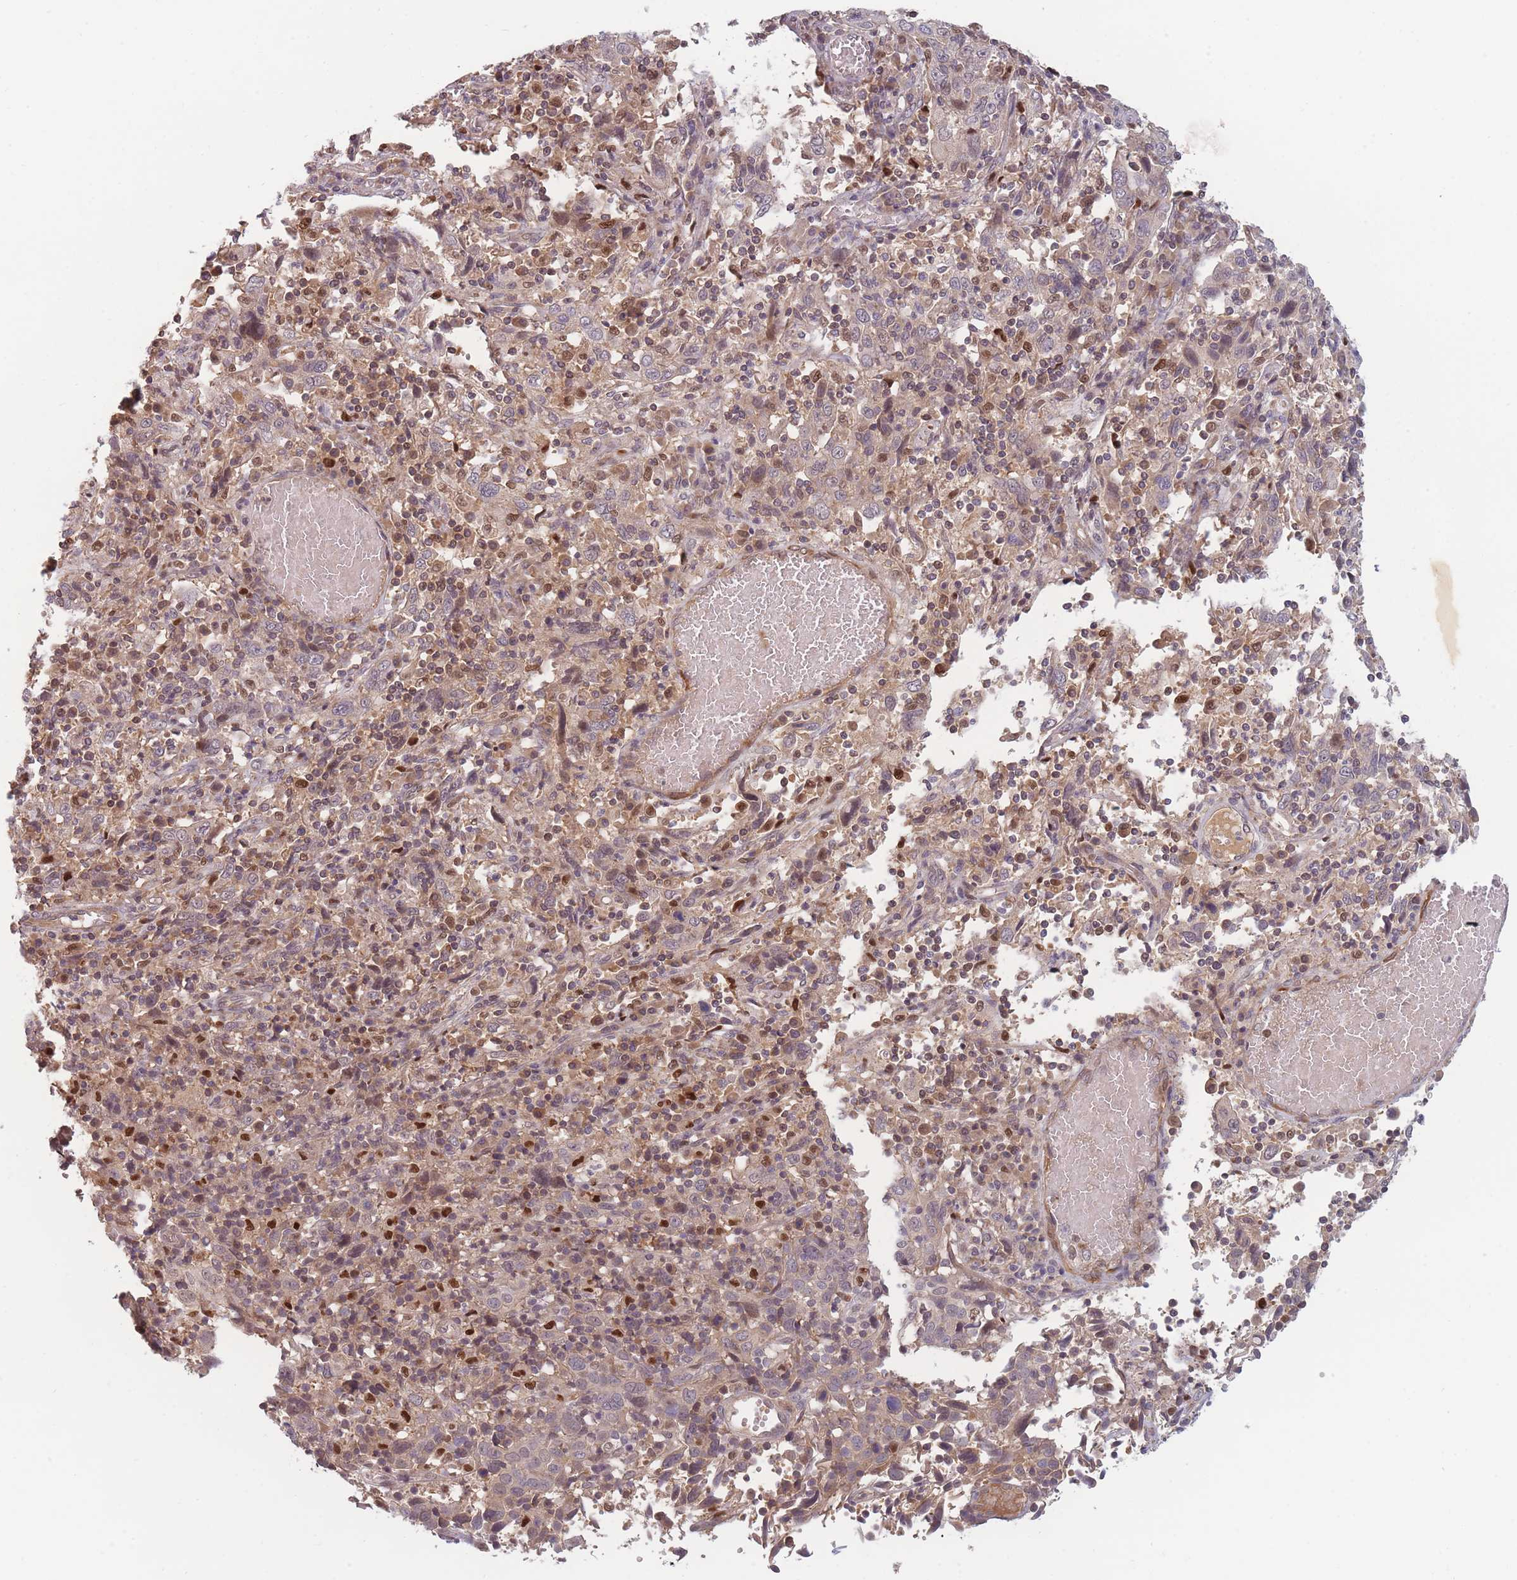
{"staining": {"intensity": "weak", "quantity": "25%-75%", "location": "cytoplasmic/membranous"}, "tissue": "cervical cancer", "cell_type": "Tumor cells", "image_type": "cancer", "snomed": [{"axis": "morphology", "description": "Squamous cell carcinoma, NOS"}, {"axis": "topography", "description": "Cervix"}], "caption": "Immunohistochemistry of cervical squamous cell carcinoma shows low levels of weak cytoplasmic/membranous expression in about 25%-75% of tumor cells.", "gene": "FAM153A", "patient": {"sex": "female", "age": 46}}